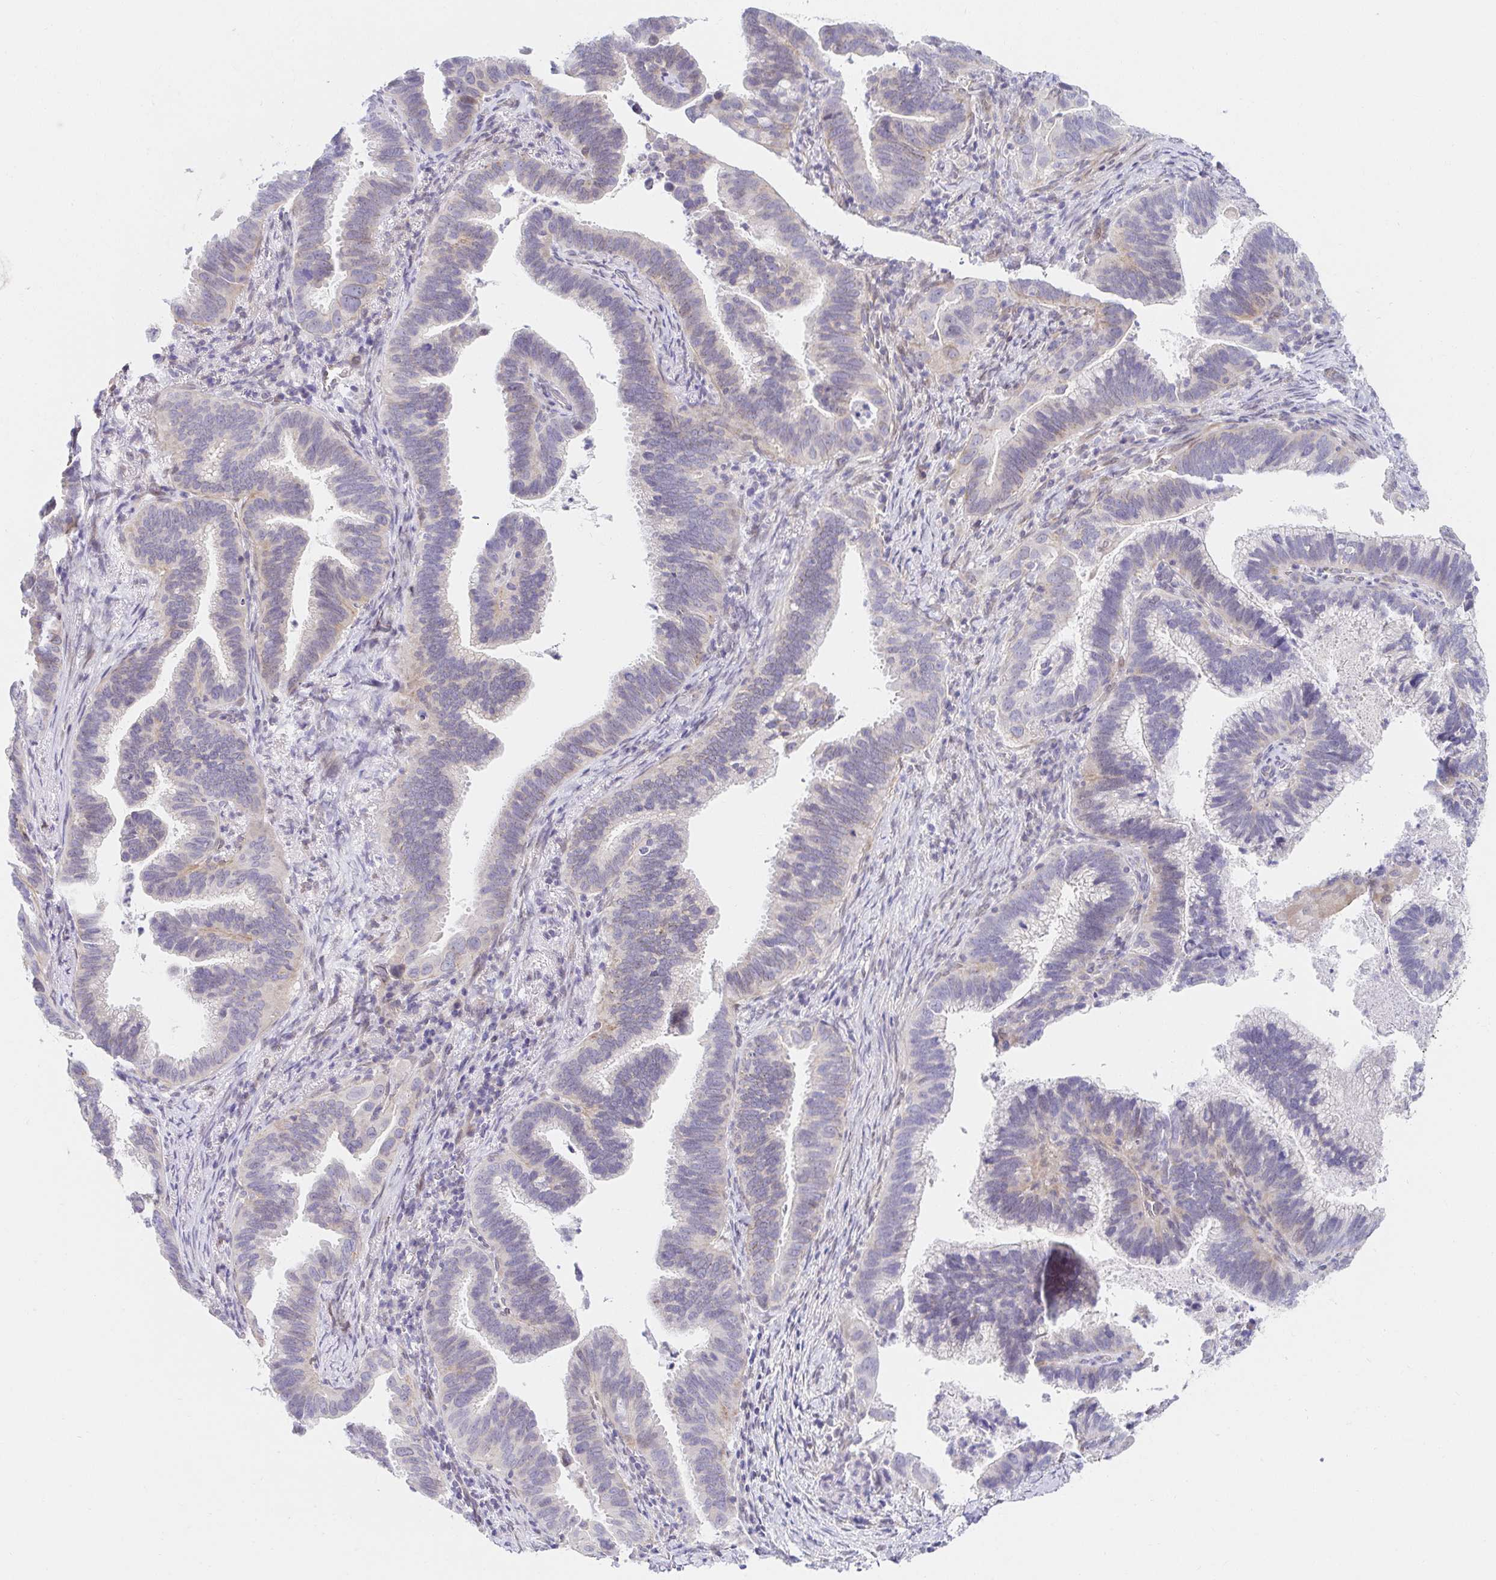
{"staining": {"intensity": "negative", "quantity": "none", "location": "none"}, "tissue": "cervical cancer", "cell_type": "Tumor cells", "image_type": "cancer", "snomed": [{"axis": "morphology", "description": "Adenocarcinoma, NOS"}, {"axis": "topography", "description": "Cervix"}], "caption": "Adenocarcinoma (cervical) was stained to show a protein in brown. There is no significant expression in tumor cells.", "gene": "AKAP14", "patient": {"sex": "female", "age": 61}}